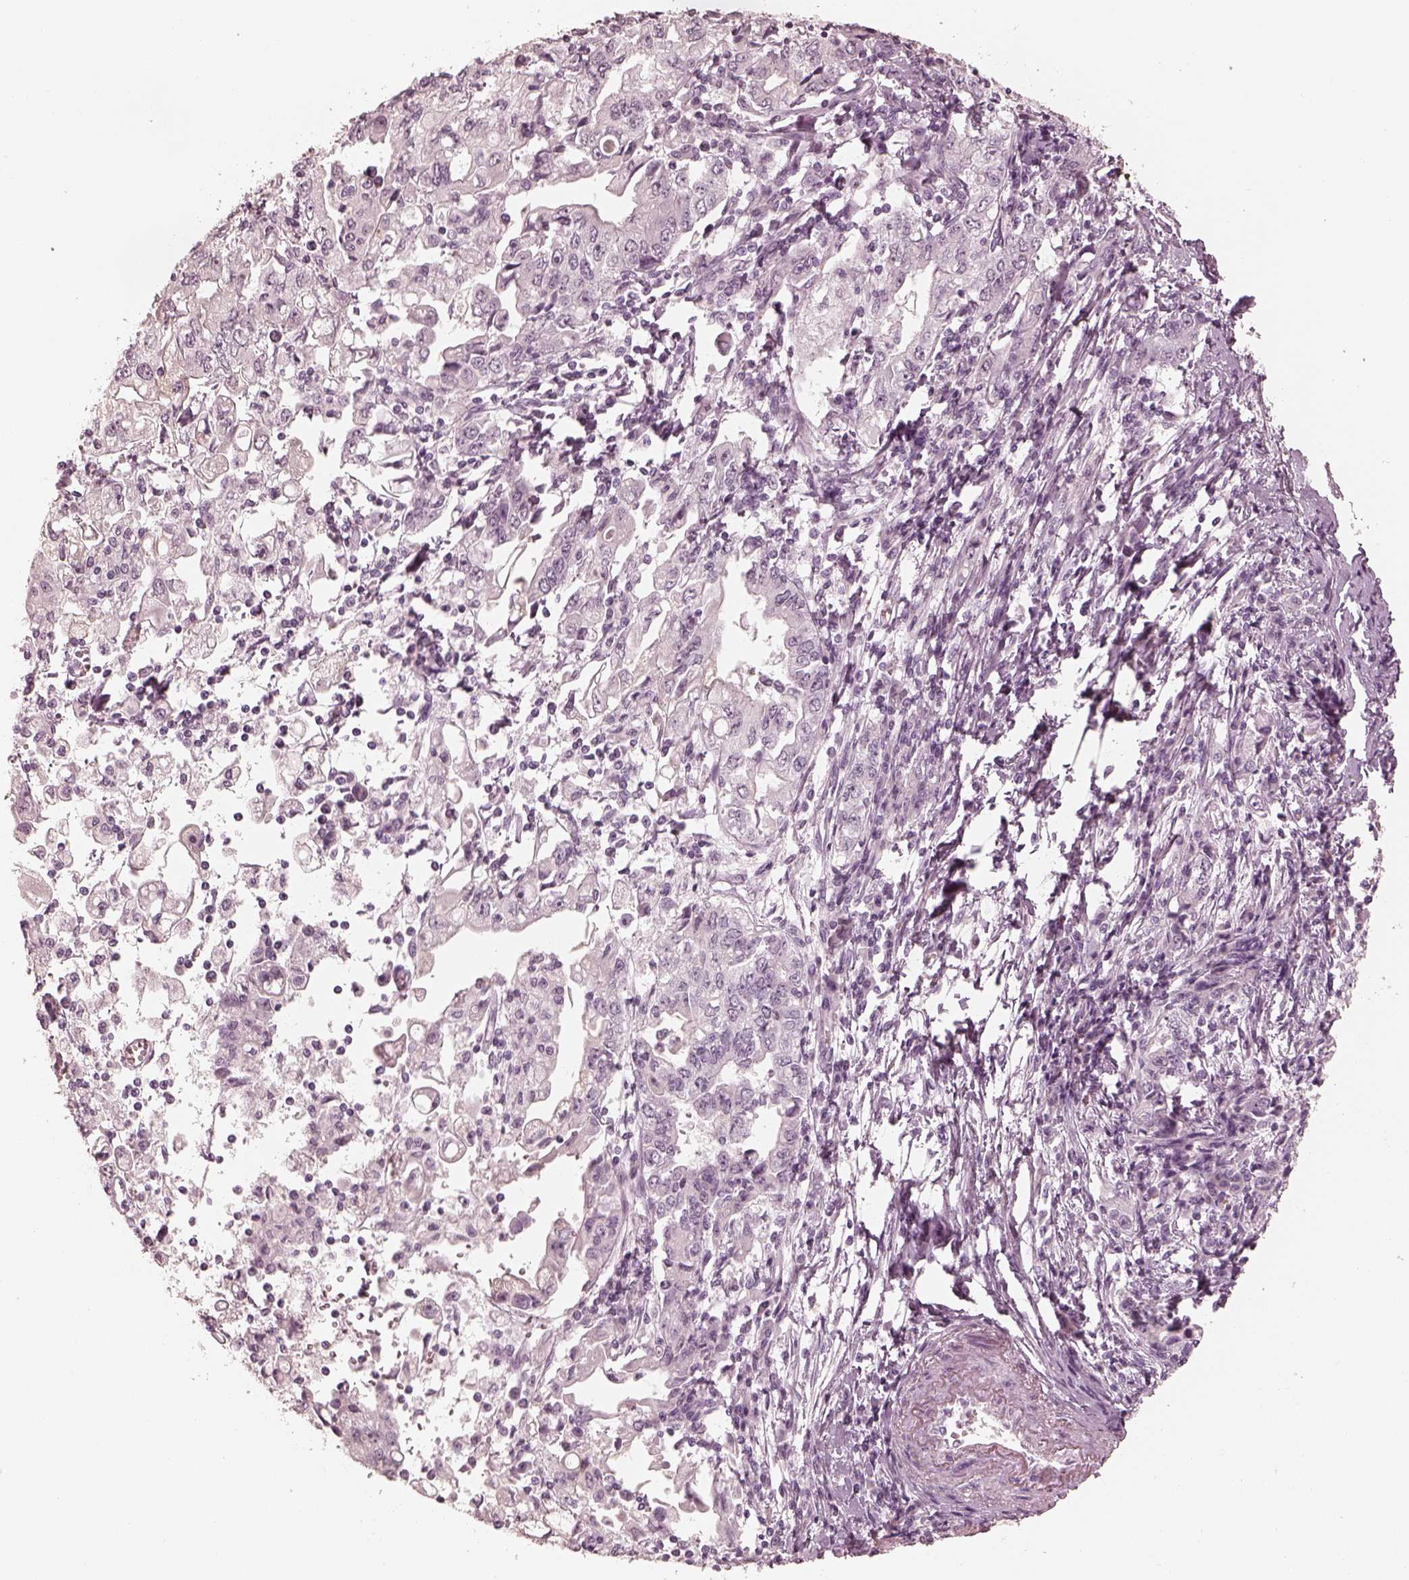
{"staining": {"intensity": "negative", "quantity": "none", "location": "none"}, "tissue": "stomach cancer", "cell_type": "Tumor cells", "image_type": "cancer", "snomed": [{"axis": "morphology", "description": "Adenocarcinoma, NOS"}, {"axis": "topography", "description": "Stomach, lower"}], "caption": "Immunohistochemistry (IHC) of human stomach cancer (adenocarcinoma) displays no staining in tumor cells.", "gene": "CALR3", "patient": {"sex": "female", "age": 72}}